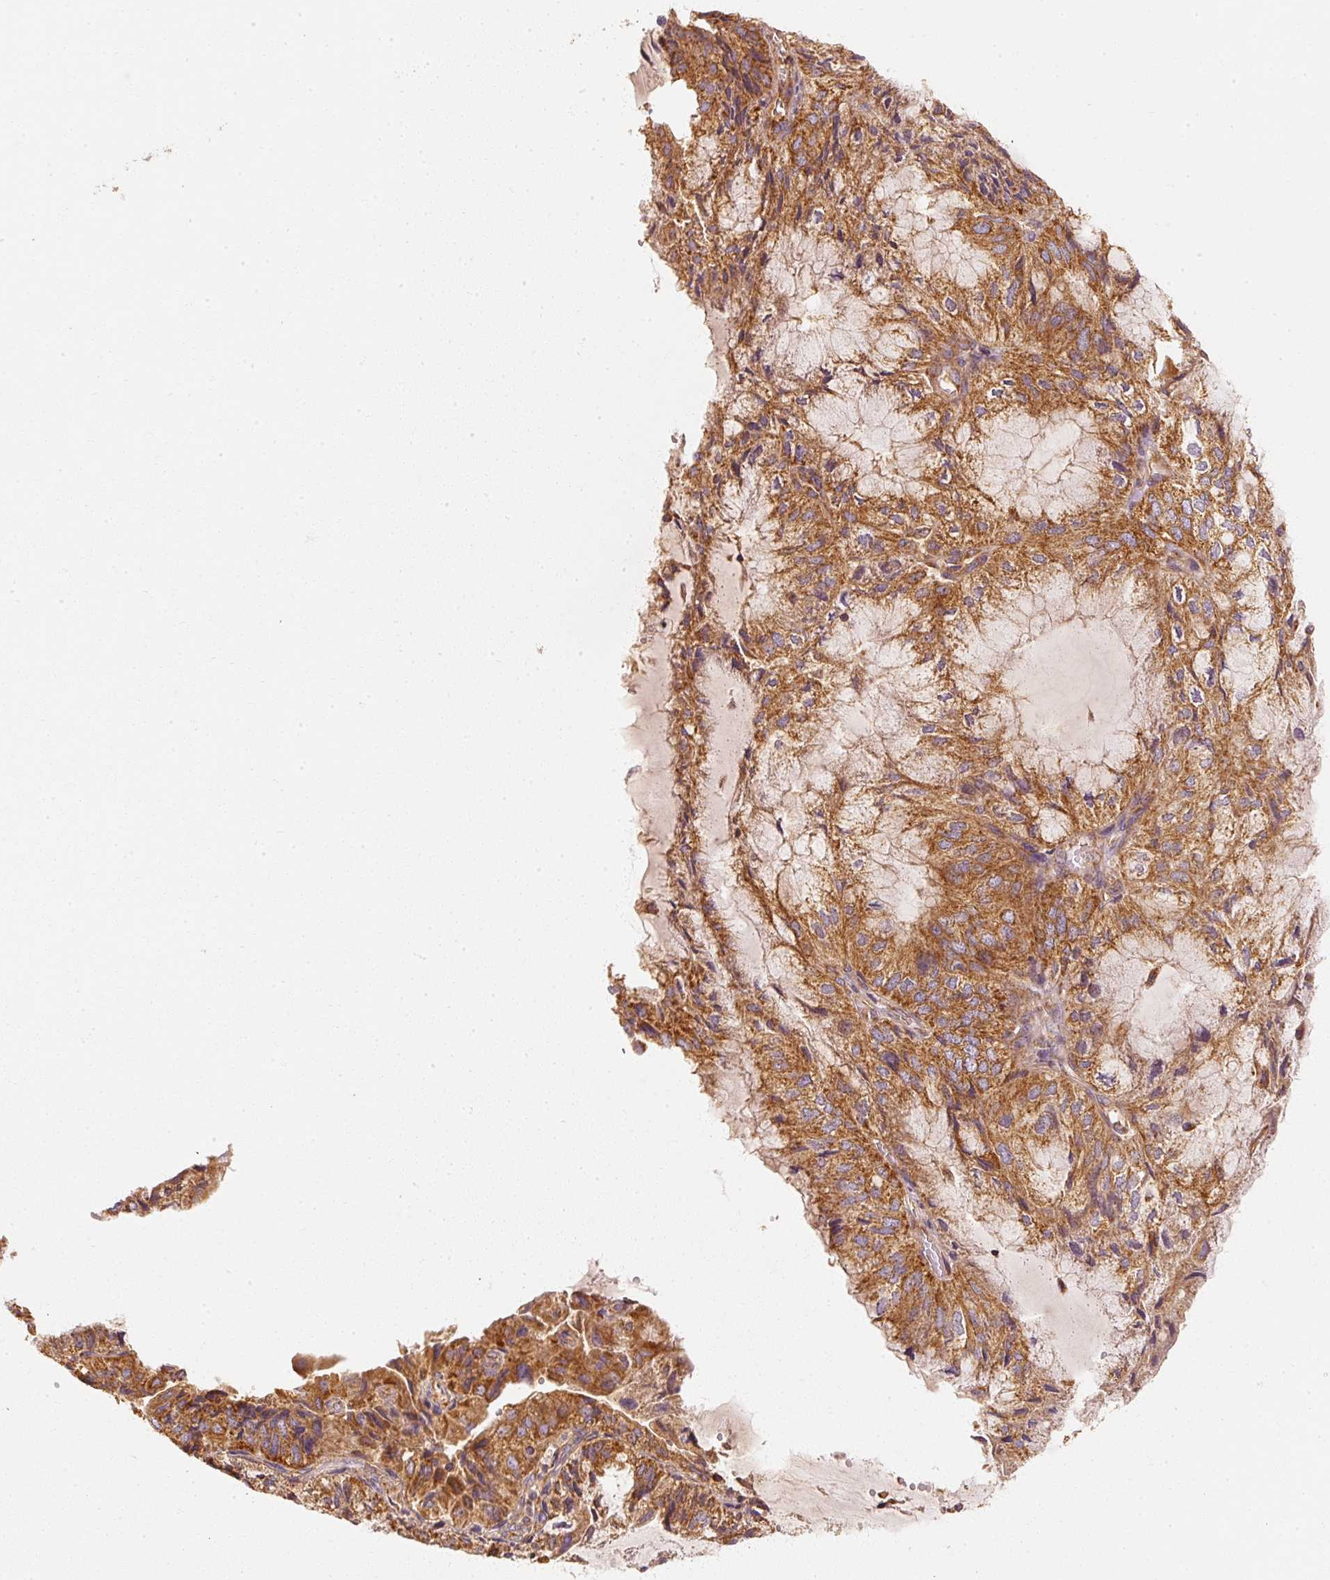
{"staining": {"intensity": "moderate", "quantity": ">75%", "location": "cytoplasmic/membranous"}, "tissue": "endometrial cancer", "cell_type": "Tumor cells", "image_type": "cancer", "snomed": [{"axis": "morphology", "description": "Adenocarcinoma, NOS"}, {"axis": "topography", "description": "Endometrium"}], "caption": "A medium amount of moderate cytoplasmic/membranous staining is seen in approximately >75% of tumor cells in endometrial cancer (adenocarcinoma) tissue. (DAB IHC with brightfield microscopy, high magnification).", "gene": "TOMM40", "patient": {"sex": "female", "age": 81}}